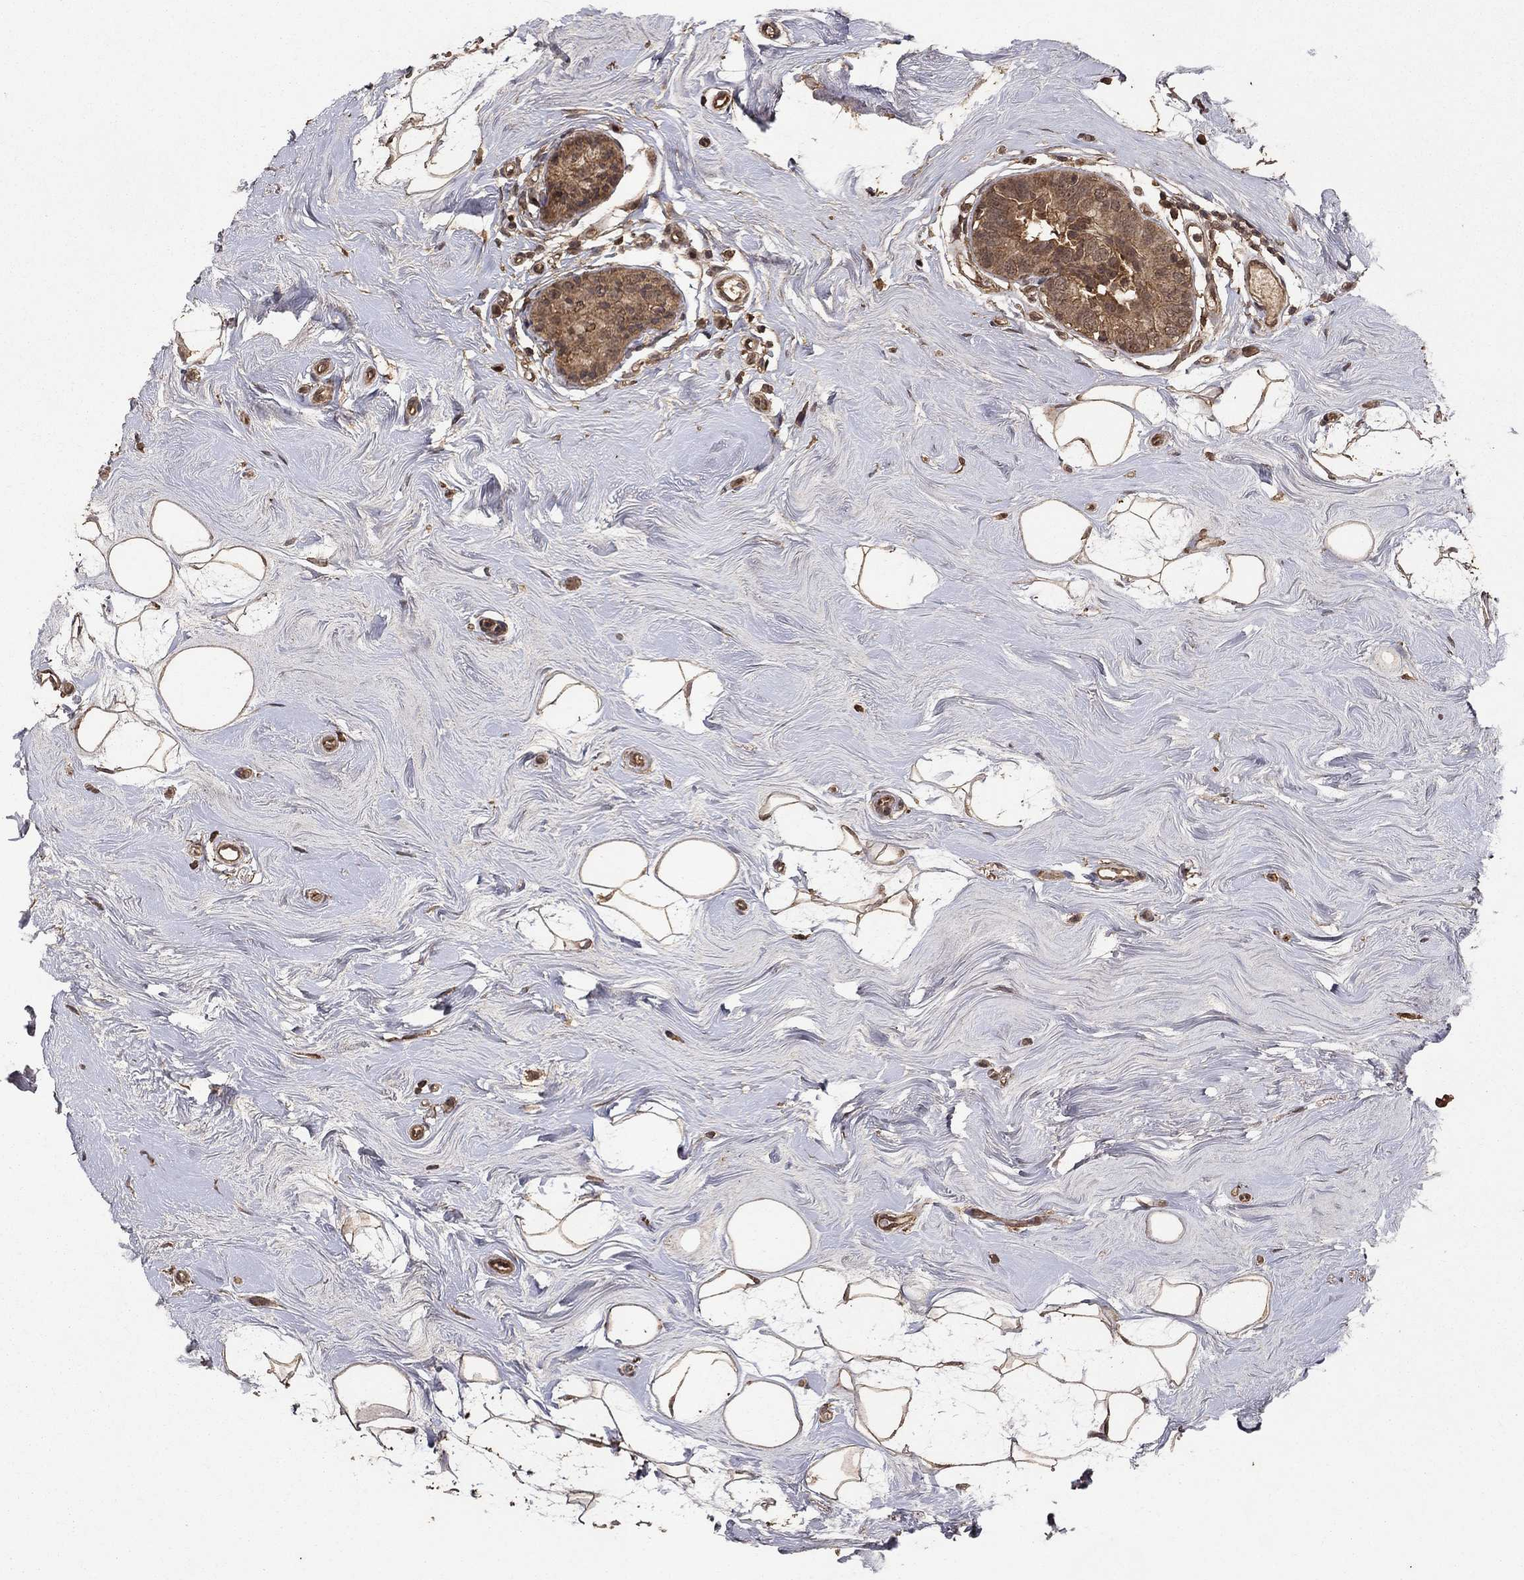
{"staining": {"intensity": "moderate", "quantity": ">75%", "location": "cytoplasmic/membranous"}, "tissue": "breast cancer", "cell_type": "Tumor cells", "image_type": "cancer", "snomed": [{"axis": "morphology", "description": "Duct carcinoma"}, {"axis": "topography", "description": "Breast"}], "caption": "A photomicrograph of human breast infiltrating ductal carcinoma stained for a protein demonstrates moderate cytoplasmic/membranous brown staining in tumor cells.", "gene": "PRDM1", "patient": {"sex": "female", "age": 55}}